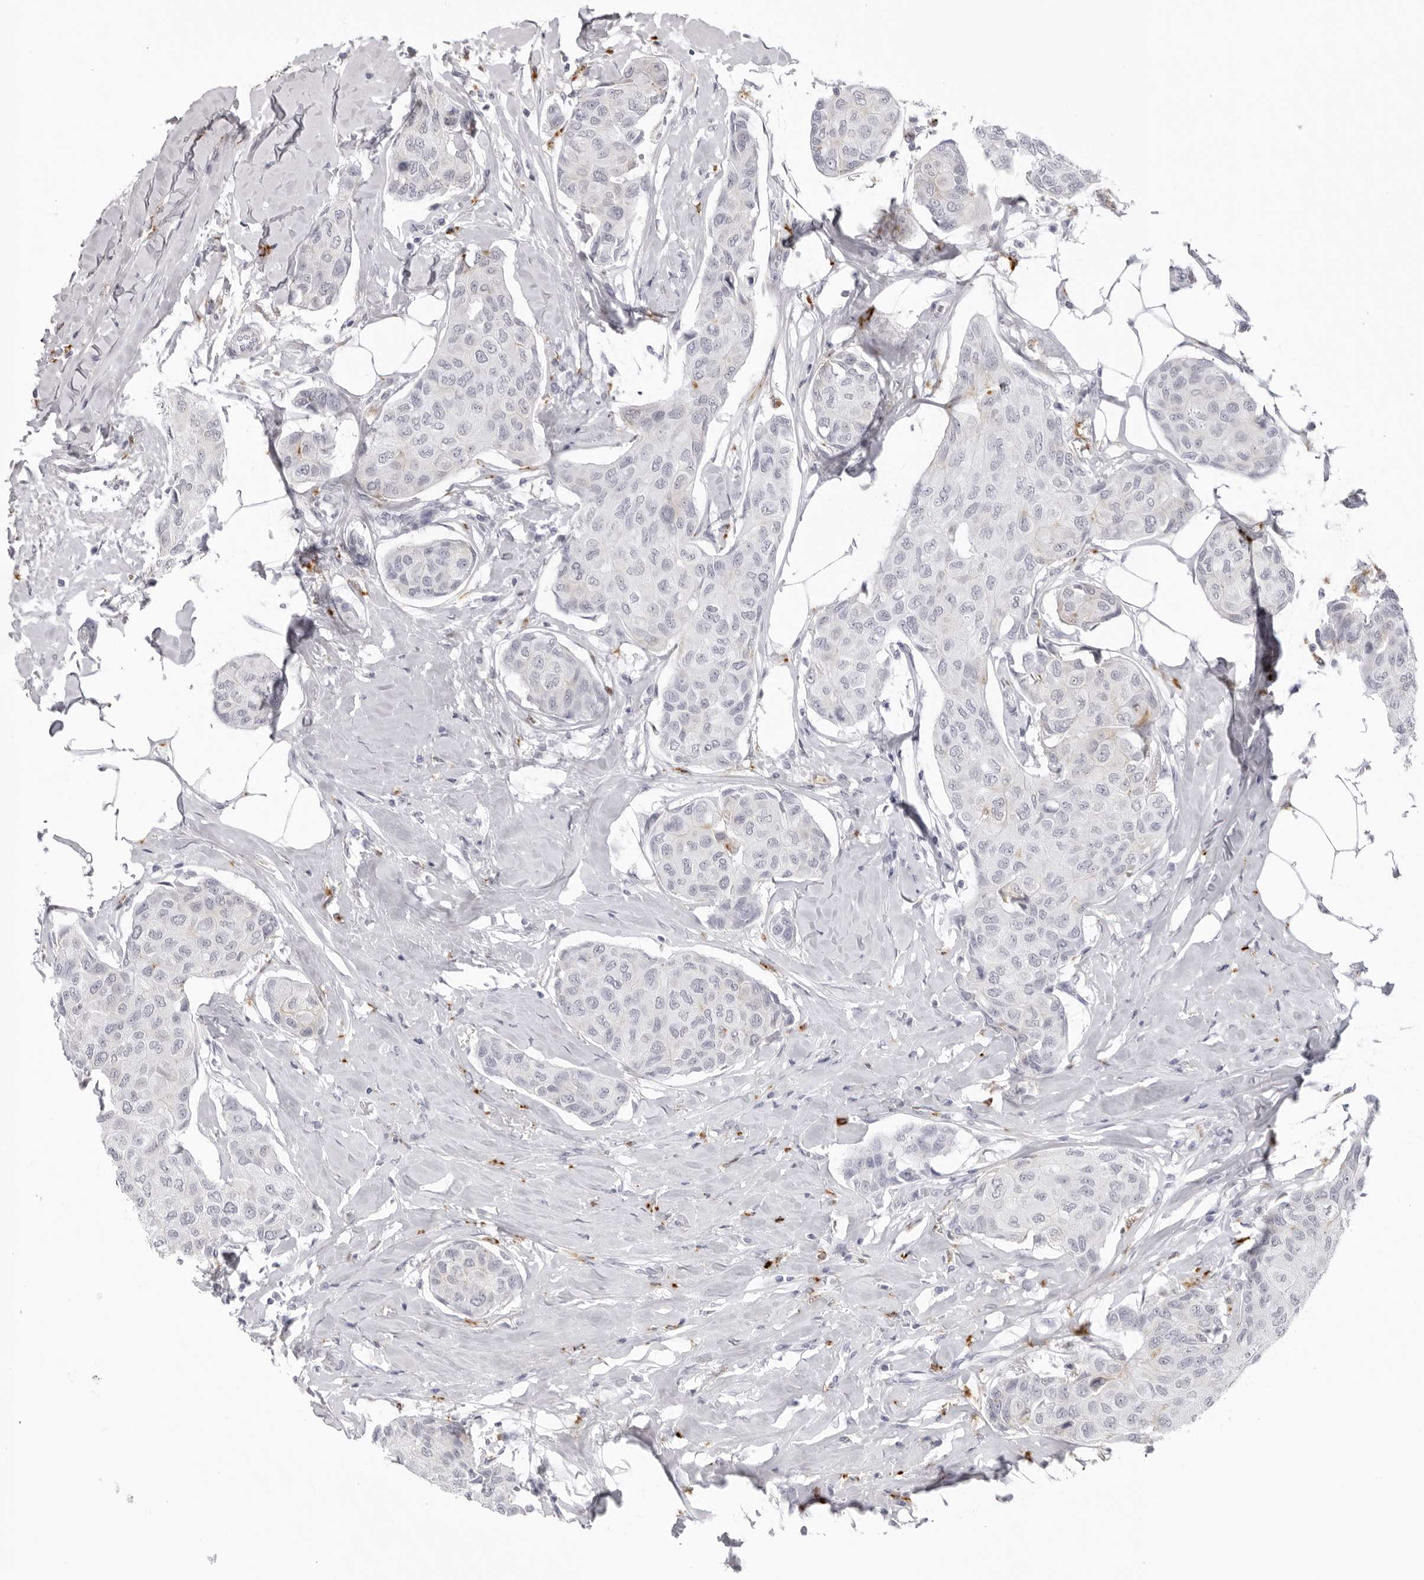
{"staining": {"intensity": "negative", "quantity": "none", "location": "none"}, "tissue": "breast cancer", "cell_type": "Tumor cells", "image_type": "cancer", "snomed": [{"axis": "morphology", "description": "Duct carcinoma"}, {"axis": "topography", "description": "Breast"}], "caption": "High power microscopy photomicrograph of an immunohistochemistry (IHC) histopathology image of breast cancer (intraductal carcinoma), revealing no significant staining in tumor cells.", "gene": "IL25", "patient": {"sex": "female", "age": 80}}